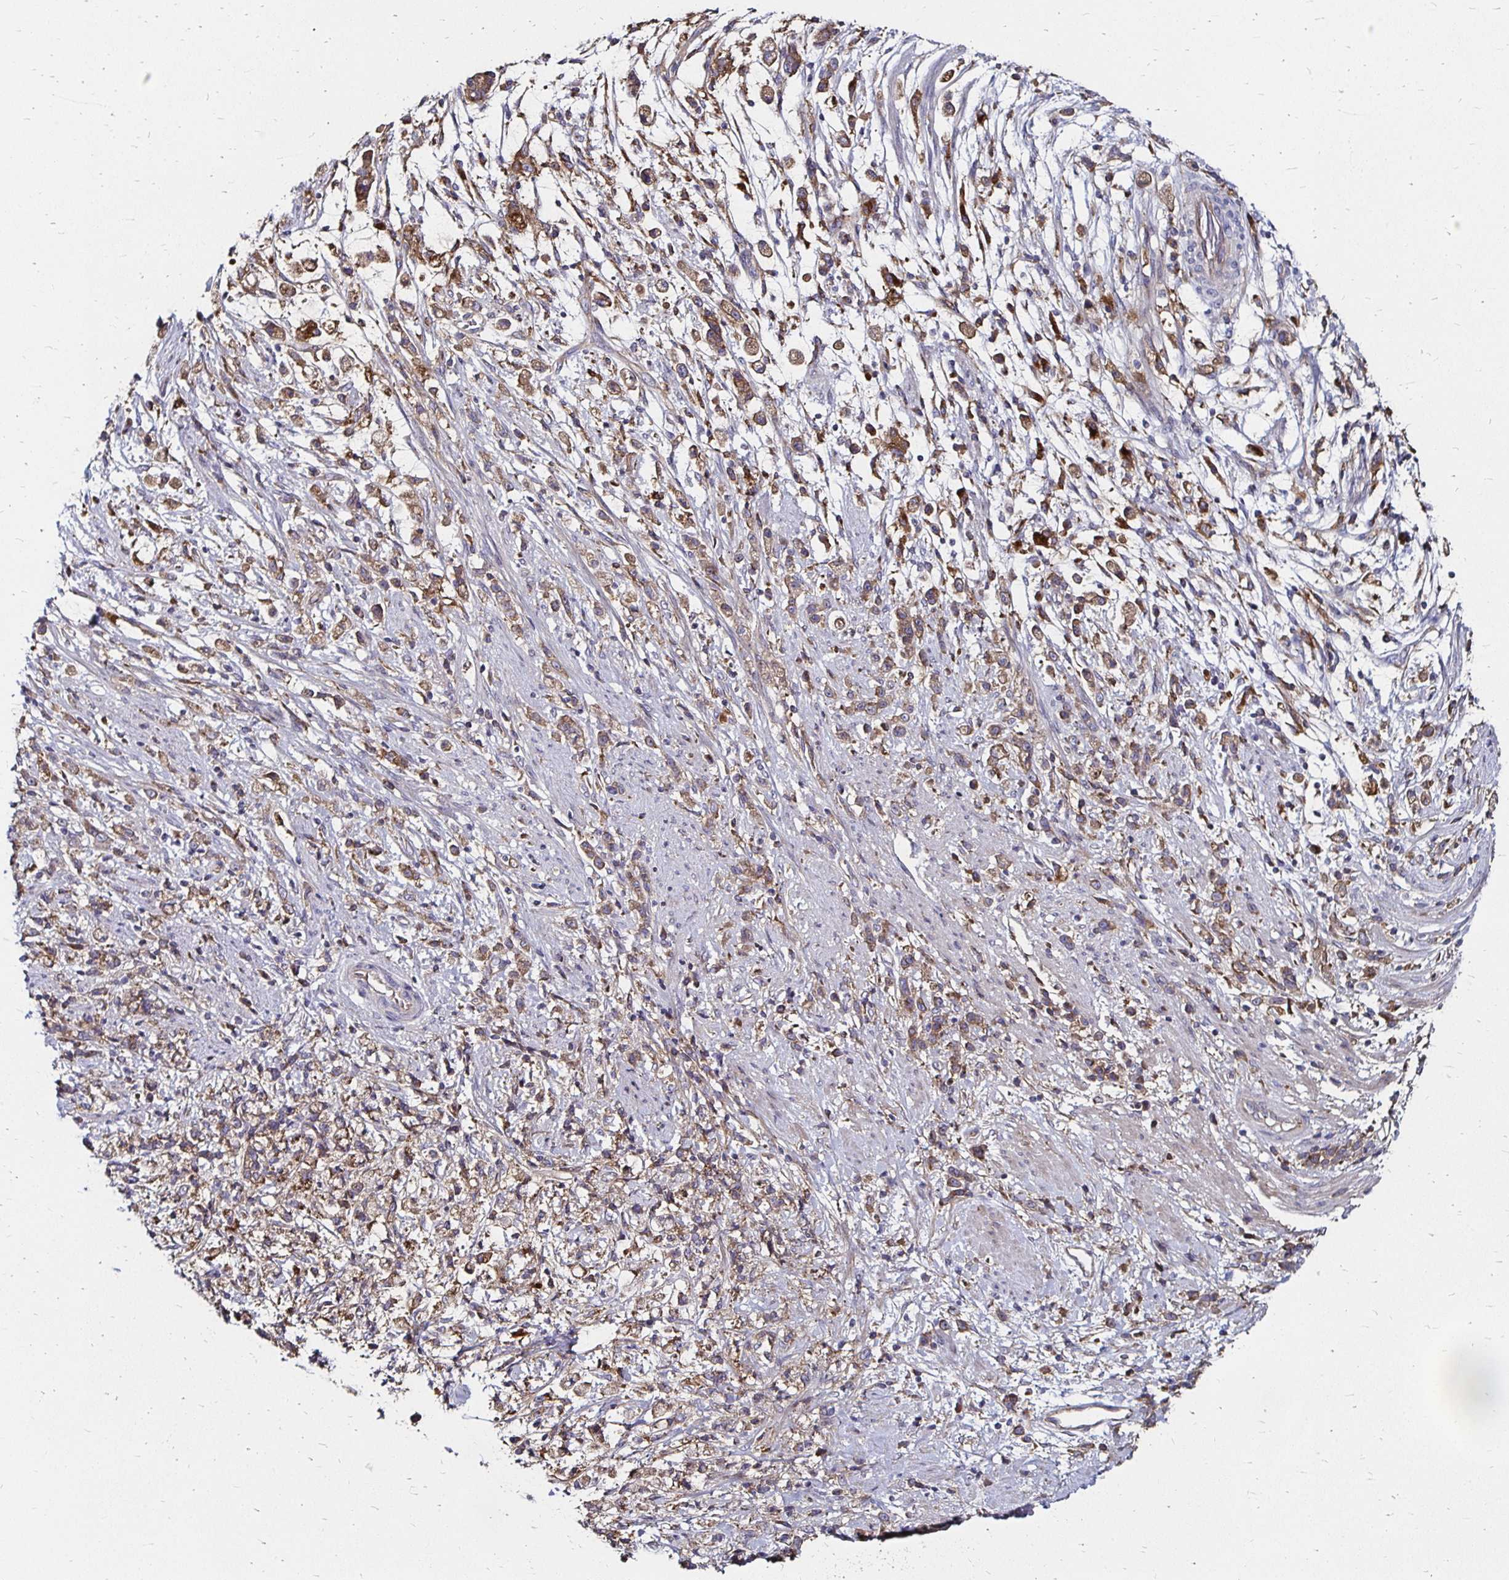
{"staining": {"intensity": "moderate", "quantity": ">75%", "location": "cytoplasmic/membranous"}, "tissue": "stomach cancer", "cell_type": "Tumor cells", "image_type": "cancer", "snomed": [{"axis": "morphology", "description": "Adenocarcinoma, NOS"}, {"axis": "topography", "description": "Stomach"}], "caption": "Protein staining by immunohistochemistry reveals moderate cytoplasmic/membranous expression in approximately >75% of tumor cells in adenocarcinoma (stomach).", "gene": "NCSTN", "patient": {"sex": "female", "age": 60}}